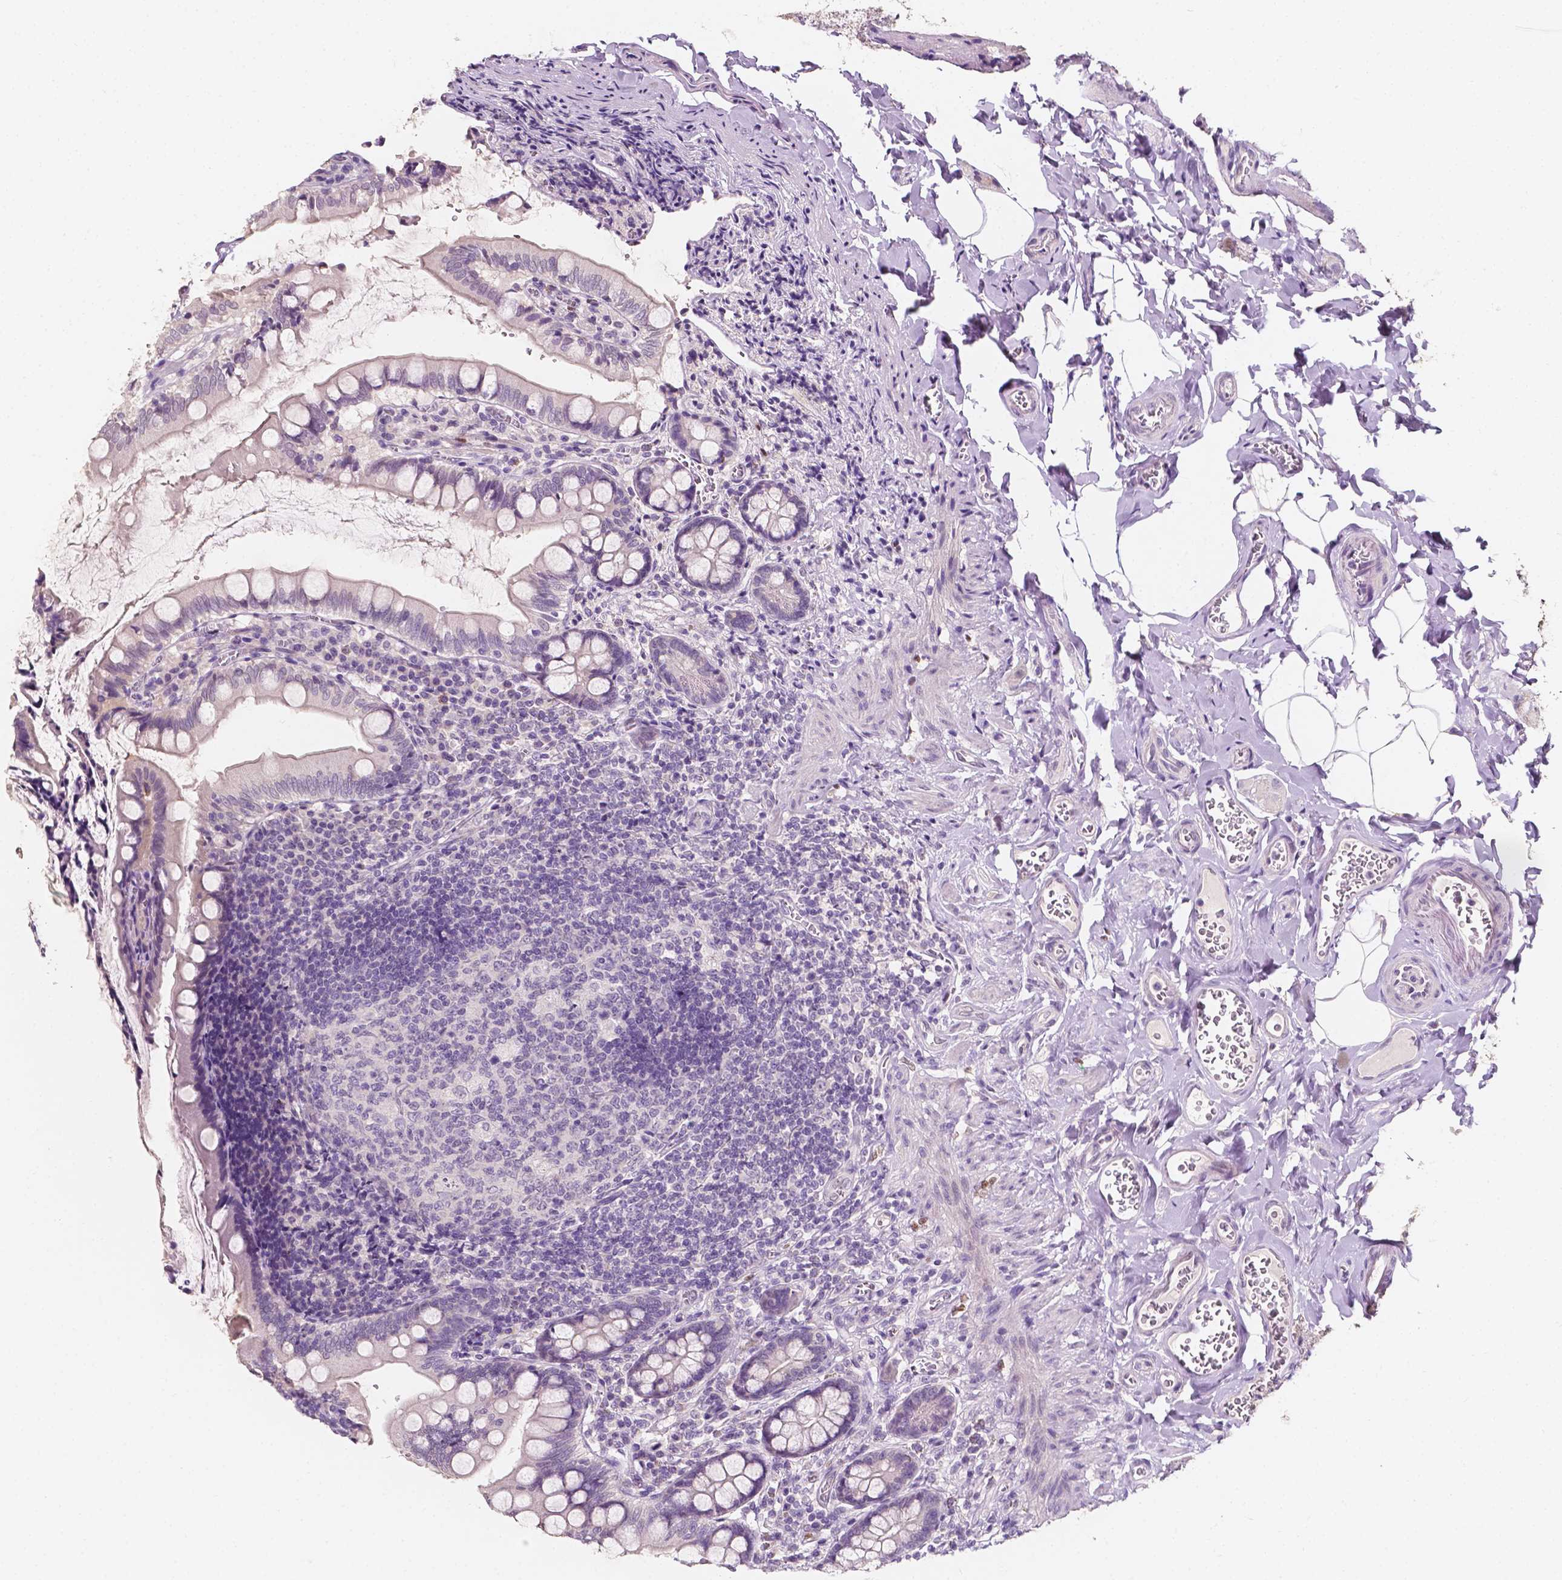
{"staining": {"intensity": "negative", "quantity": "none", "location": "none"}, "tissue": "small intestine", "cell_type": "Glandular cells", "image_type": "normal", "snomed": [{"axis": "morphology", "description": "Normal tissue, NOS"}, {"axis": "topography", "description": "Small intestine"}], "caption": "The immunohistochemistry (IHC) micrograph has no significant positivity in glandular cells of small intestine. Nuclei are stained in blue.", "gene": "TAL1", "patient": {"sex": "female", "age": 56}}